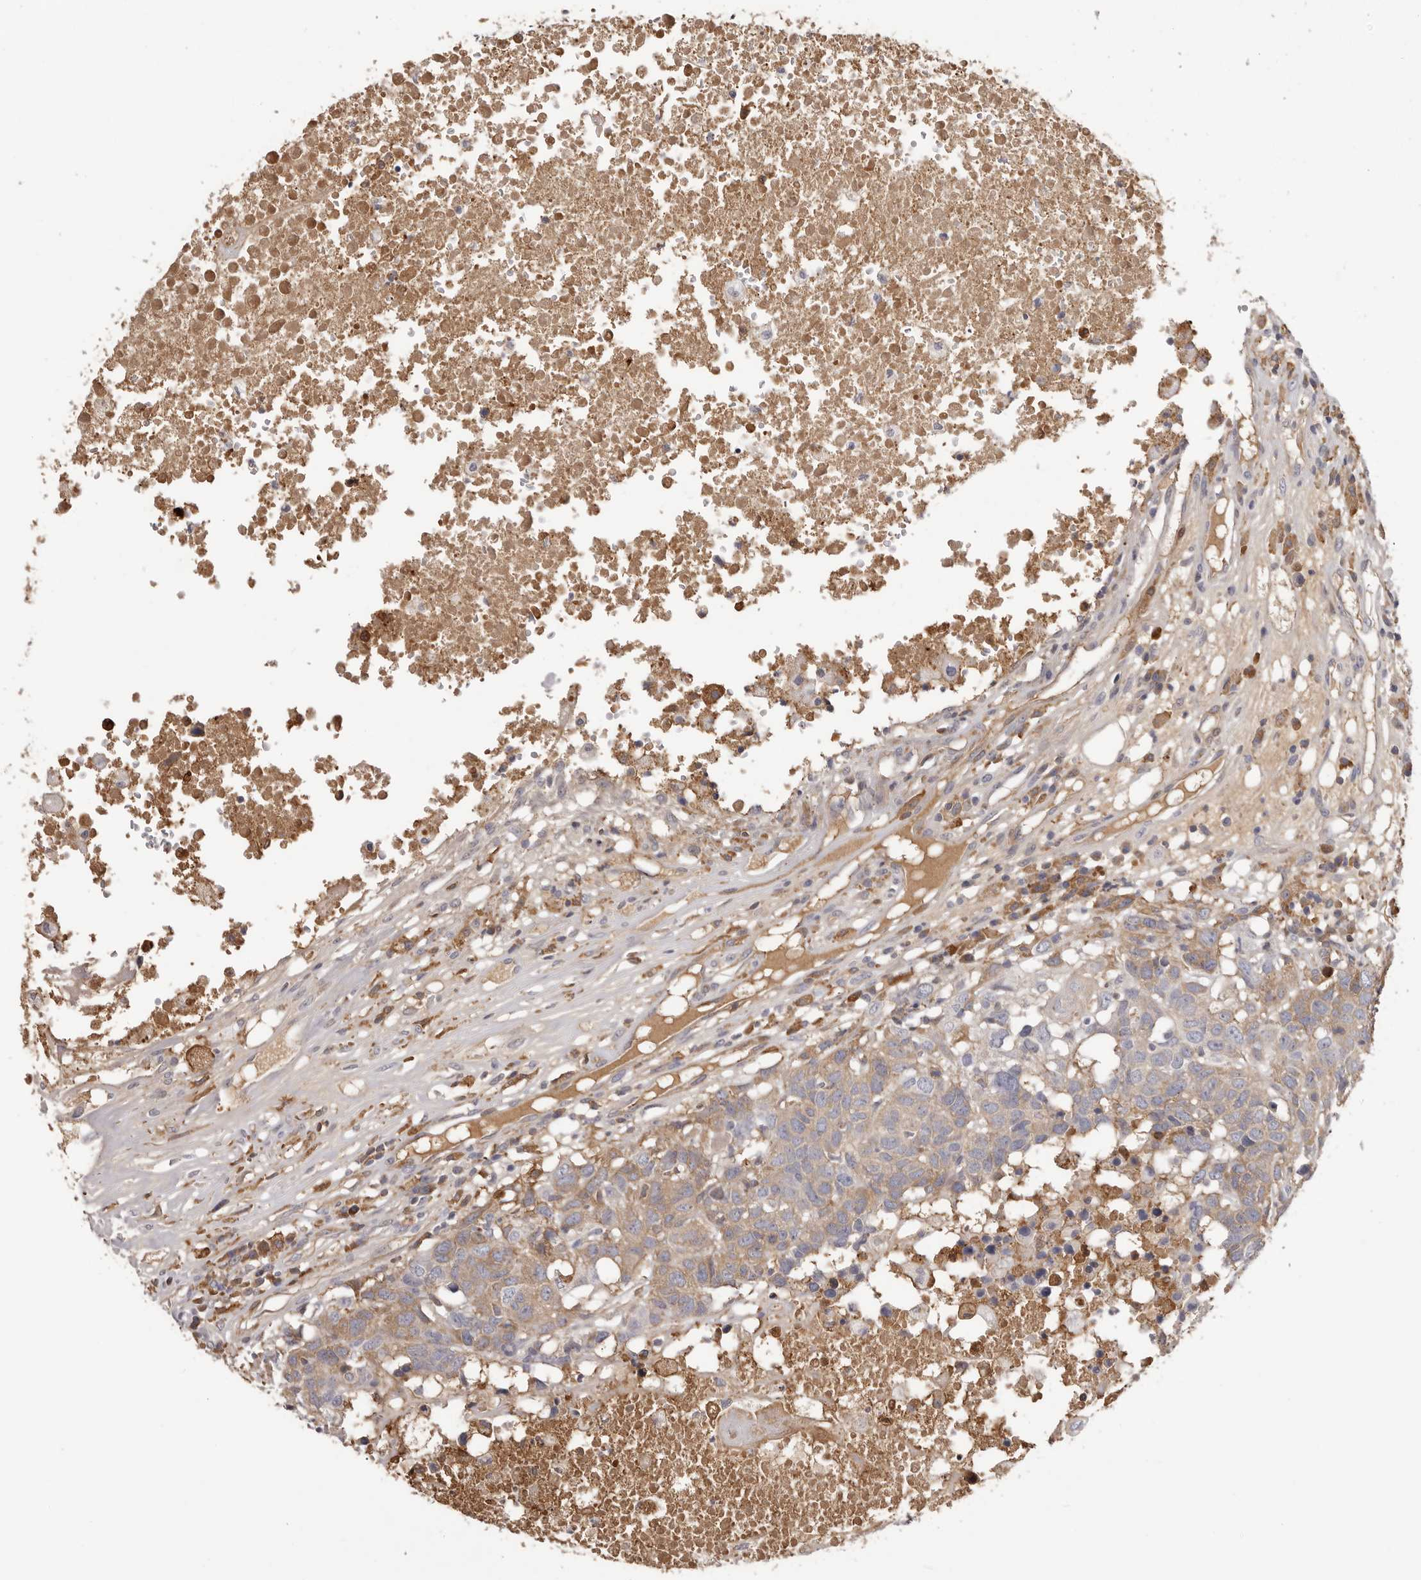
{"staining": {"intensity": "weak", "quantity": "25%-75%", "location": "cytoplasmic/membranous"}, "tissue": "head and neck cancer", "cell_type": "Tumor cells", "image_type": "cancer", "snomed": [{"axis": "morphology", "description": "Squamous cell carcinoma, NOS"}, {"axis": "topography", "description": "Head-Neck"}], "caption": "The histopathology image reveals staining of head and neck cancer (squamous cell carcinoma), revealing weak cytoplasmic/membranous protein positivity (brown color) within tumor cells. (DAB (3,3'-diaminobenzidine) IHC, brown staining for protein, blue staining for nuclei).", "gene": "OTUD3", "patient": {"sex": "male", "age": 66}}